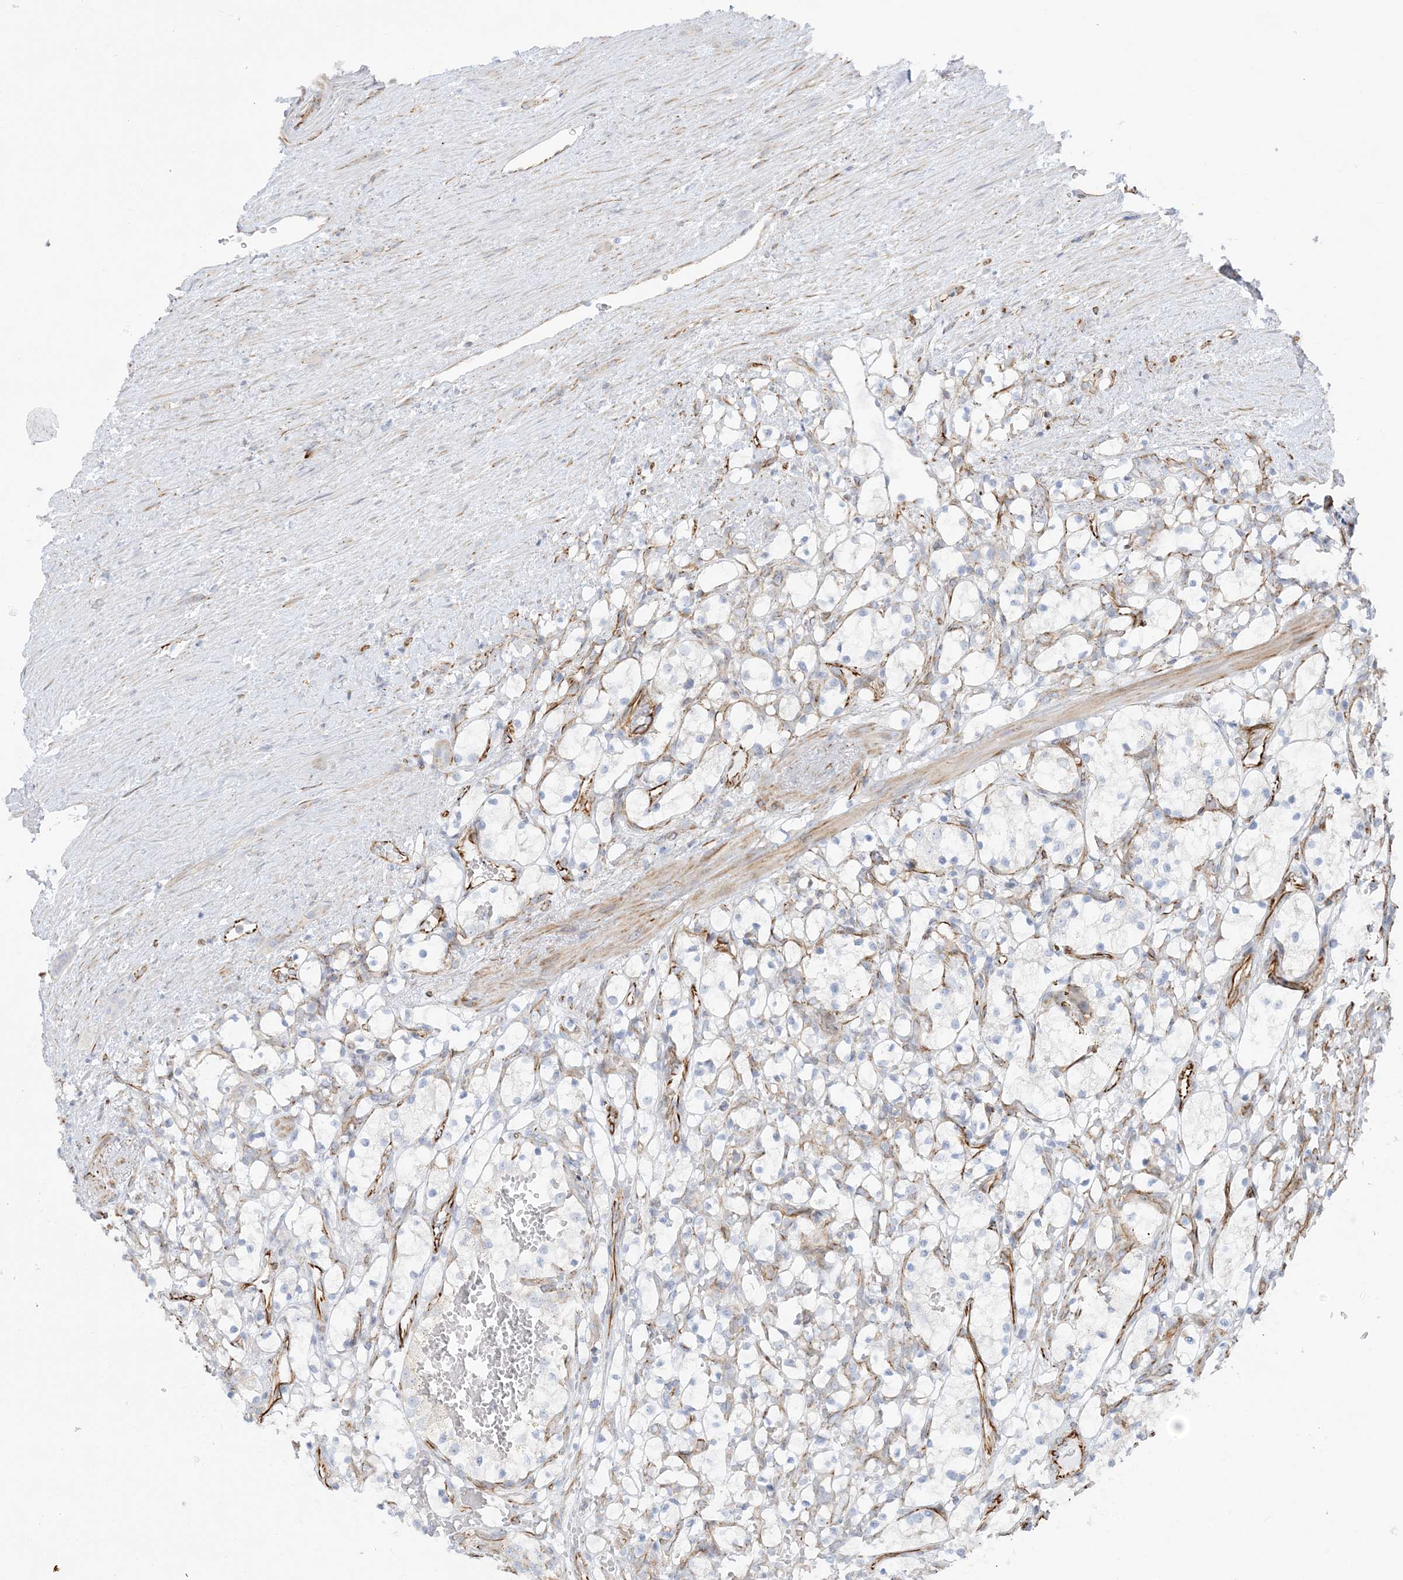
{"staining": {"intensity": "negative", "quantity": "none", "location": "none"}, "tissue": "renal cancer", "cell_type": "Tumor cells", "image_type": "cancer", "snomed": [{"axis": "morphology", "description": "Adenocarcinoma, NOS"}, {"axis": "topography", "description": "Kidney"}], "caption": "A high-resolution image shows immunohistochemistry (IHC) staining of renal adenocarcinoma, which reveals no significant positivity in tumor cells. (Immunohistochemistry (ihc), brightfield microscopy, high magnification).", "gene": "SCLT1", "patient": {"sex": "female", "age": 69}}